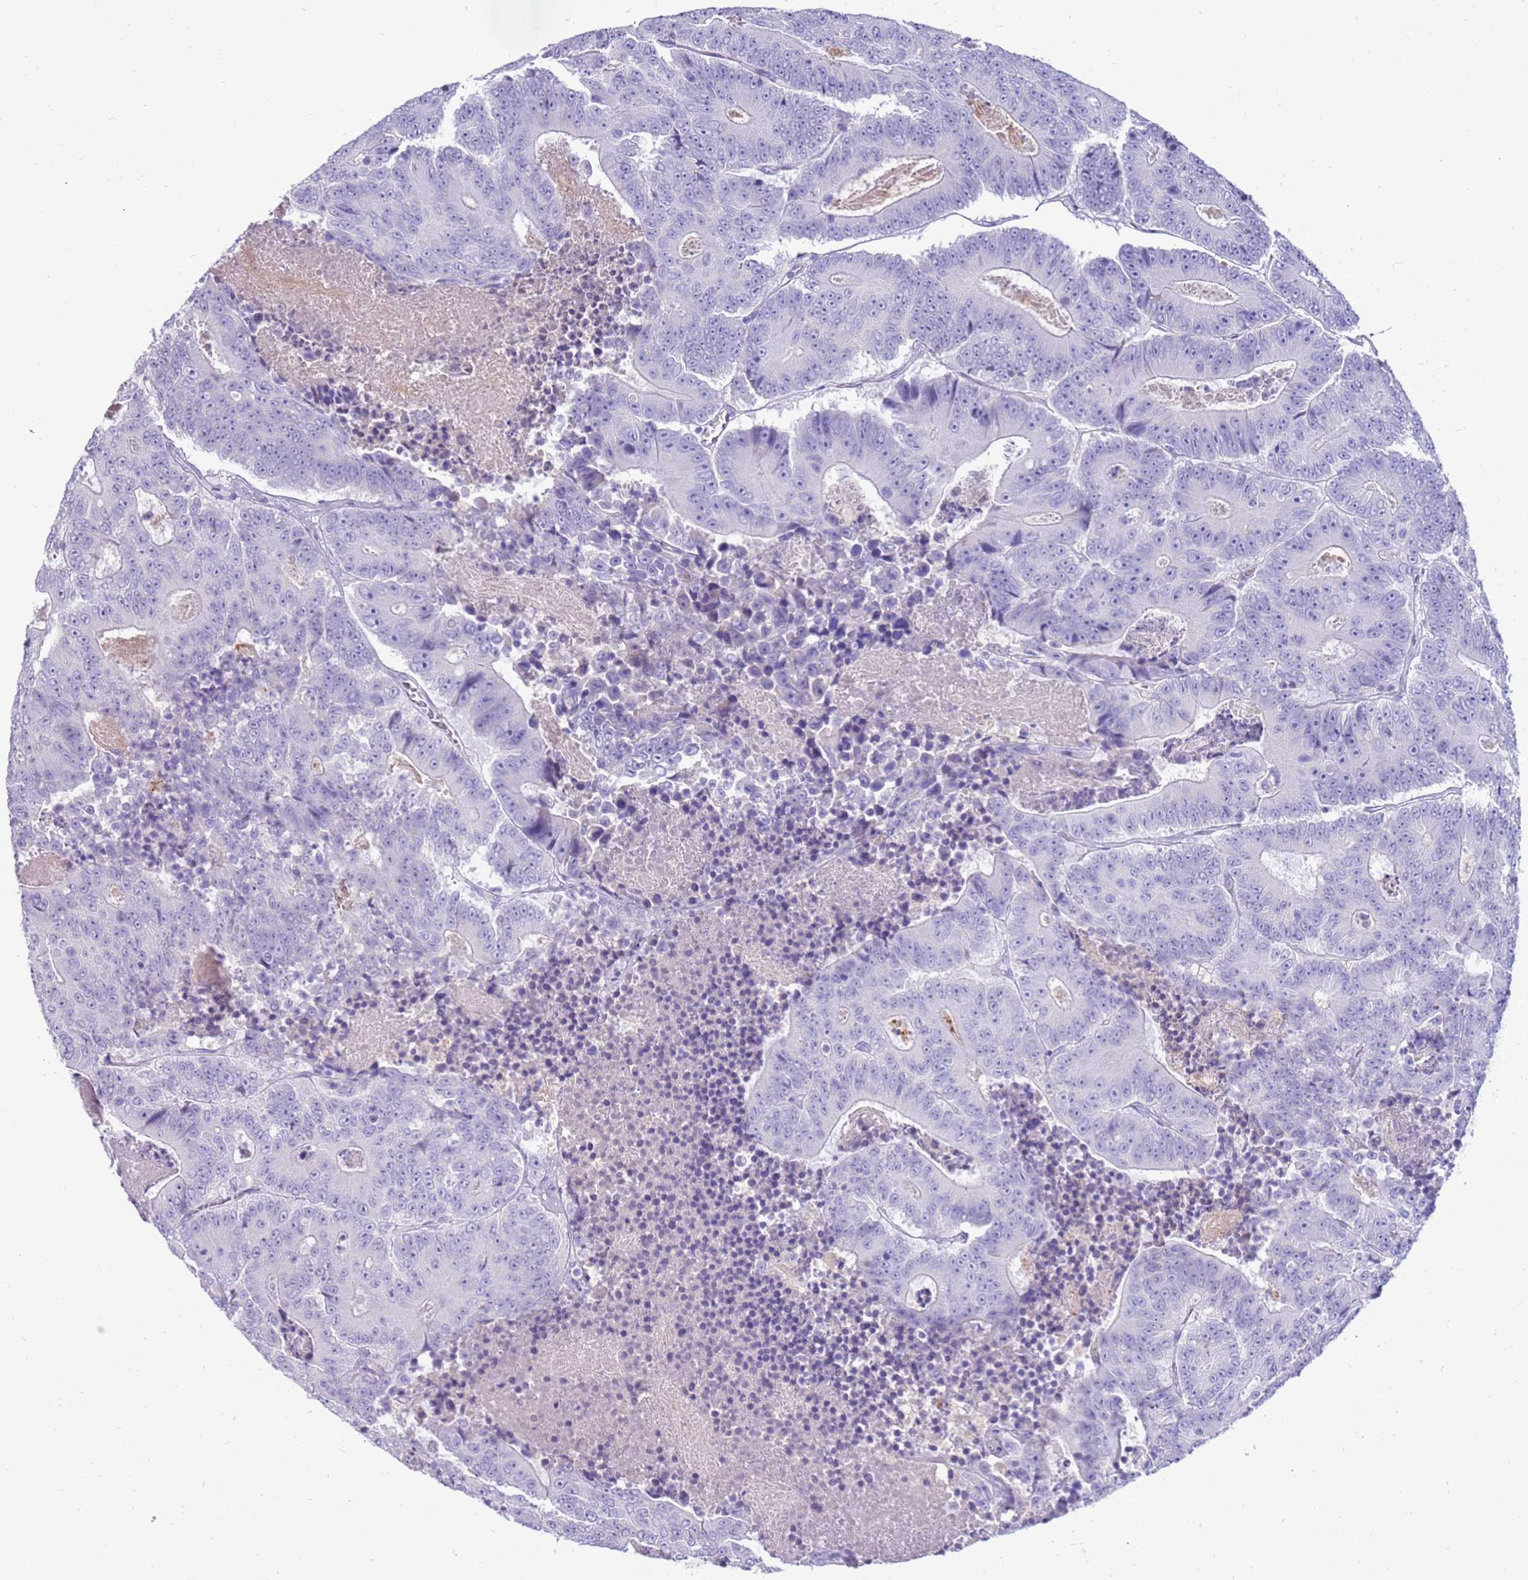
{"staining": {"intensity": "negative", "quantity": "none", "location": "none"}, "tissue": "colorectal cancer", "cell_type": "Tumor cells", "image_type": "cancer", "snomed": [{"axis": "morphology", "description": "Adenocarcinoma, NOS"}, {"axis": "topography", "description": "Colon"}], "caption": "An image of colorectal adenocarcinoma stained for a protein displays no brown staining in tumor cells.", "gene": "EVPLL", "patient": {"sex": "male", "age": 83}}